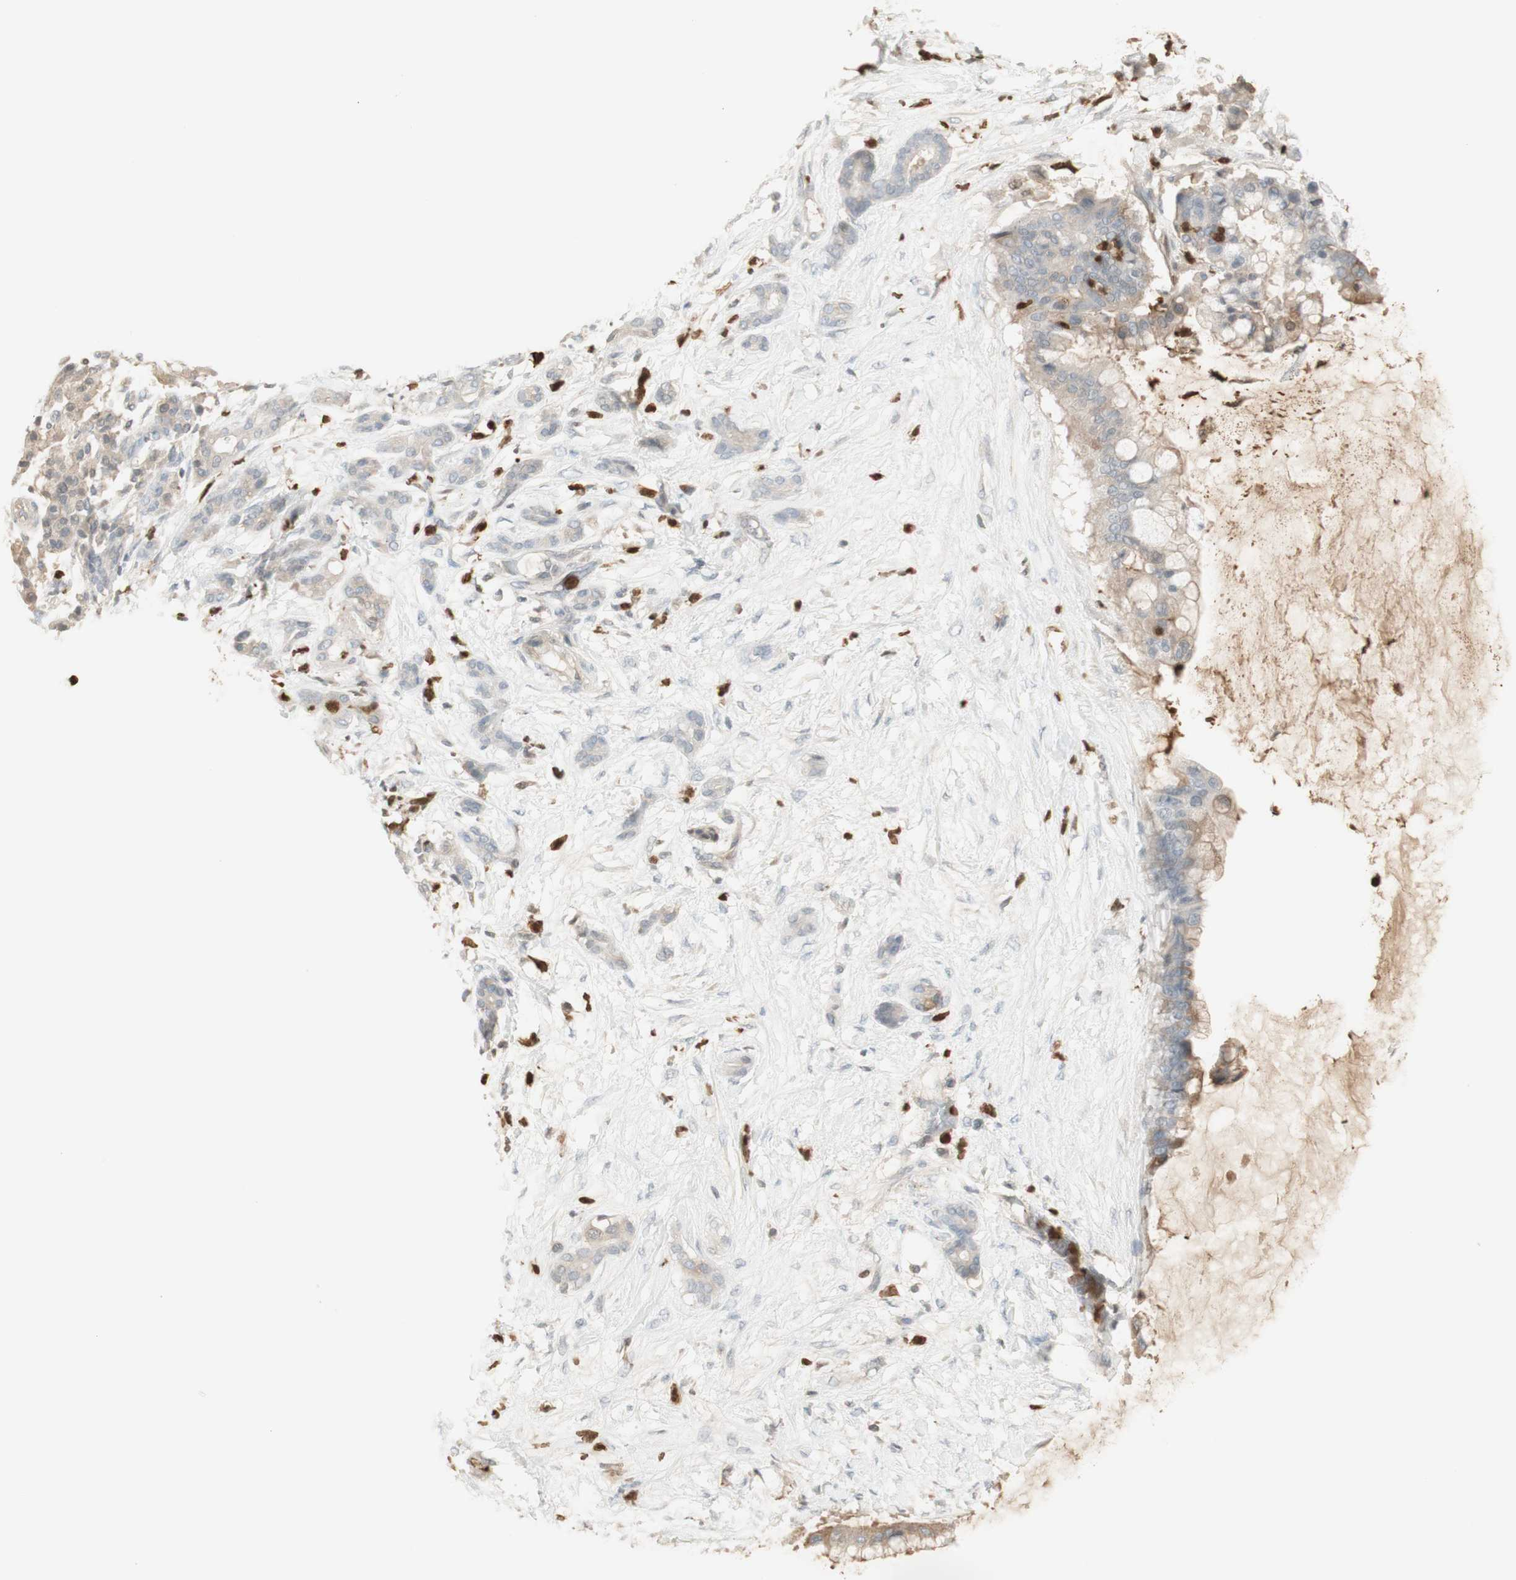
{"staining": {"intensity": "moderate", "quantity": "<25%", "location": "cytoplasmic/membranous"}, "tissue": "pancreatic cancer", "cell_type": "Tumor cells", "image_type": "cancer", "snomed": [{"axis": "morphology", "description": "Adenocarcinoma, NOS"}, {"axis": "topography", "description": "Pancreas"}], "caption": "Protein expression analysis of pancreatic cancer (adenocarcinoma) reveals moderate cytoplasmic/membranous staining in about <25% of tumor cells.", "gene": "NID1", "patient": {"sex": "male", "age": 41}}